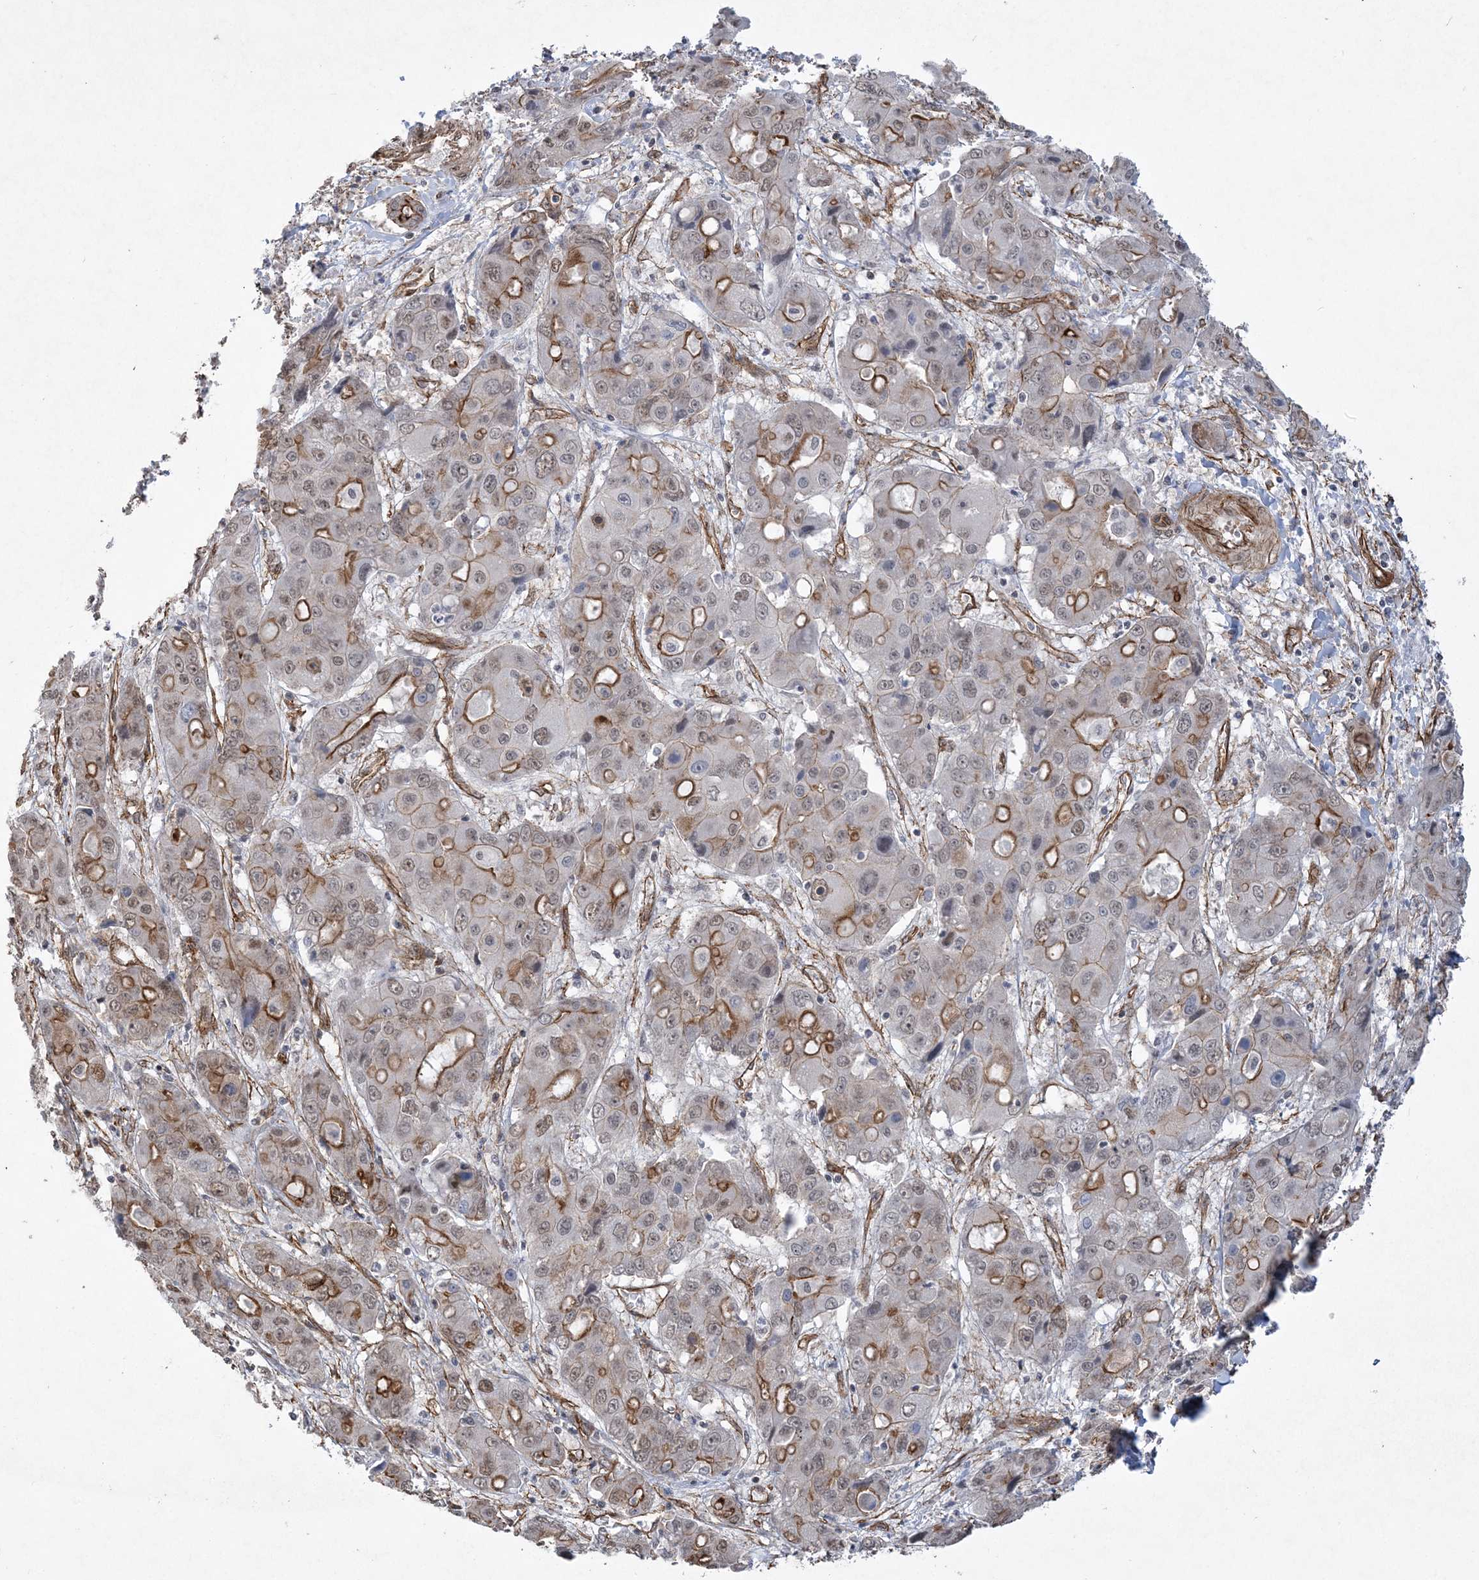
{"staining": {"intensity": "moderate", "quantity": "<25%", "location": "cytoplasmic/membranous"}, "tissue": "liver cancer", "cell_type": "Tumor cells", "image_type": "cancer", "snomed": [{"axis": "morphology", "description": "Cholangiocarcinoma"}, {"axis": "topography", "description": "Liver"}], "caption": "Protein expression analysis of human liver cancer reveals moderate cytoplasmic/membranous expression in about <25% of tumor cells.", "gene": "RAI14", "patient": {"sex": "male", "age": 67}}